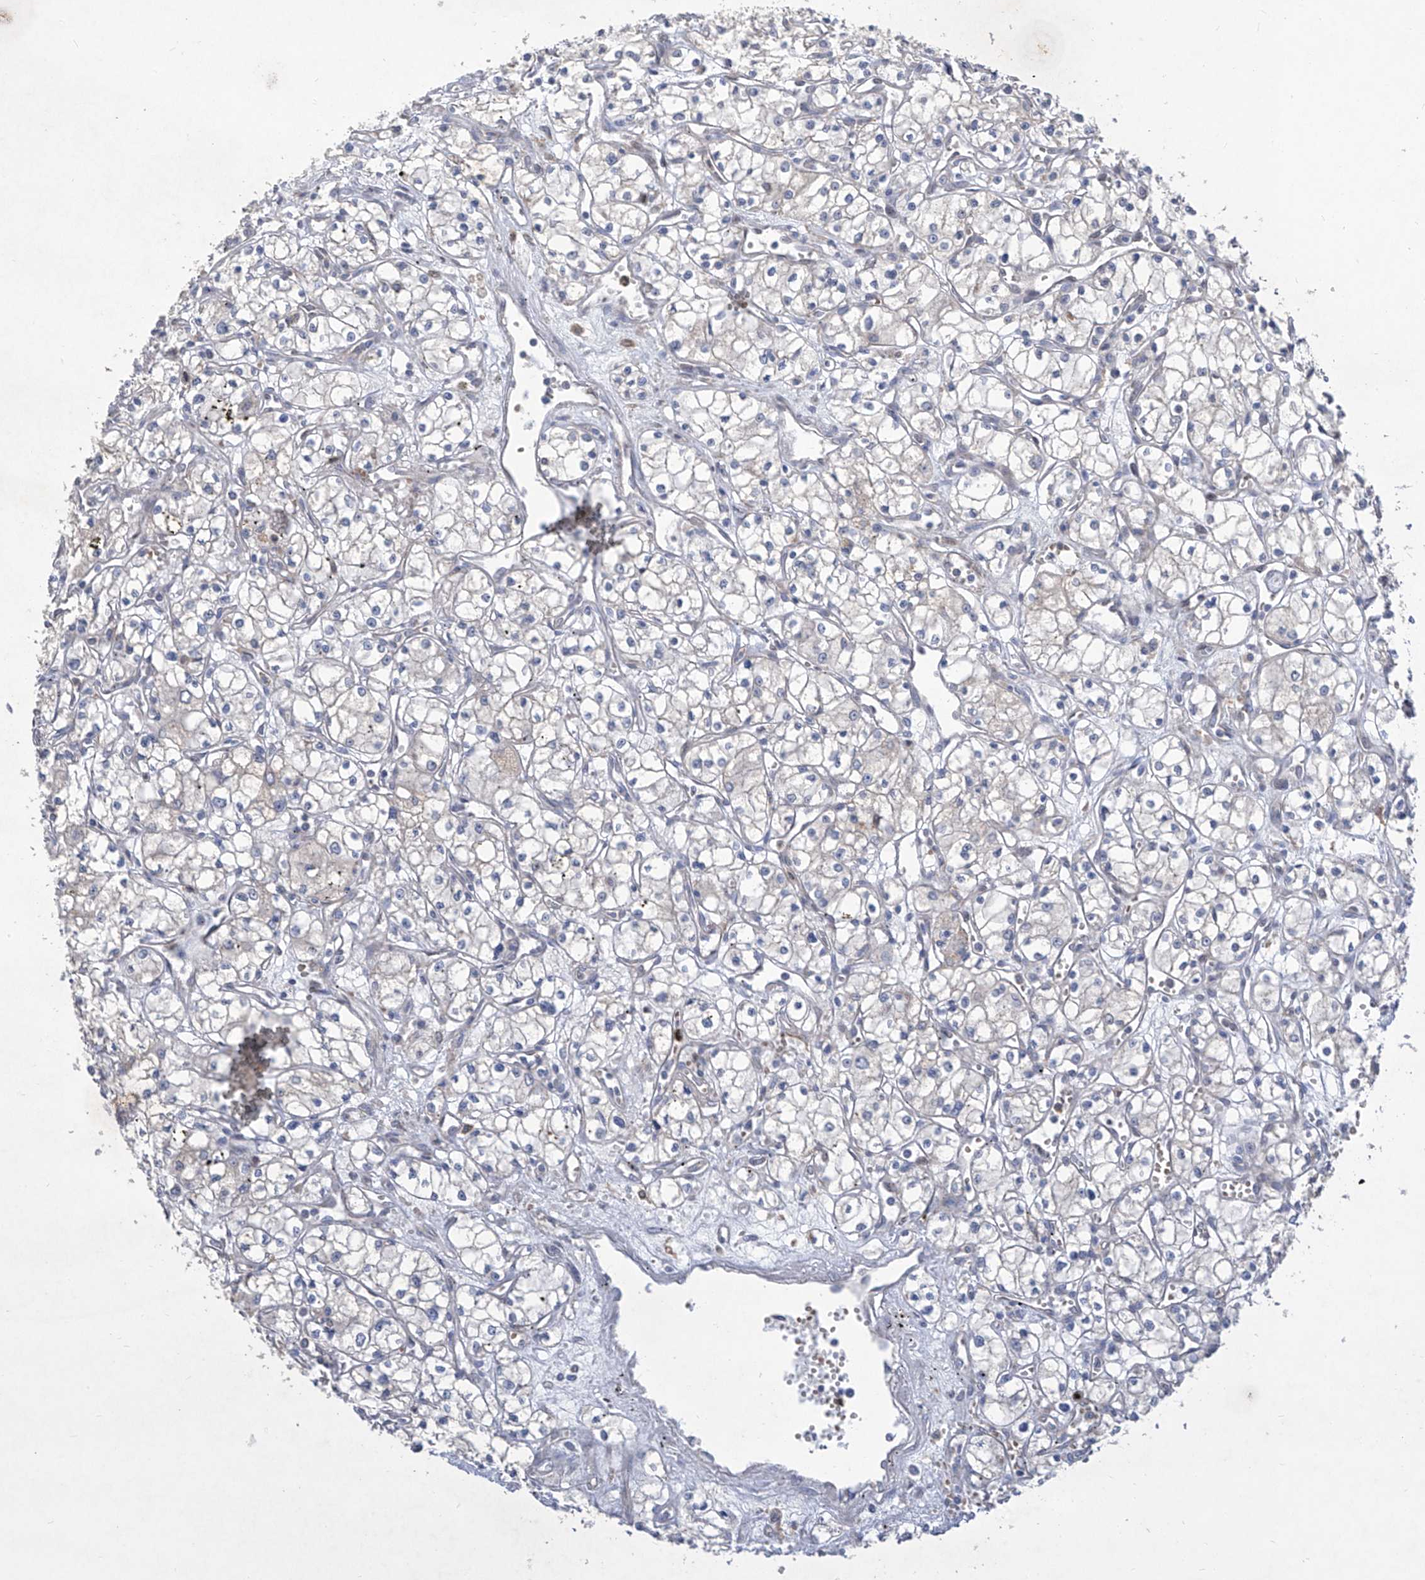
{"staining": {"intensity": "negative", "quantity": "none", "location": "none"}, "tissue": "renal cancer", "cell_type": "Tumor cells", "image_type": "cancer", "snomed": [{"axis": "morphology", "description": "Adenocarcinoma, NOS"}, {"axis": "topography", "description": "Kidney"}], "caption": "A histopathology image of human renal cancer (adenocarcinoma) is negative for staining in tumor cells.", "gene": "COQ3", "patient": {"sex": "male", "age": 59}}